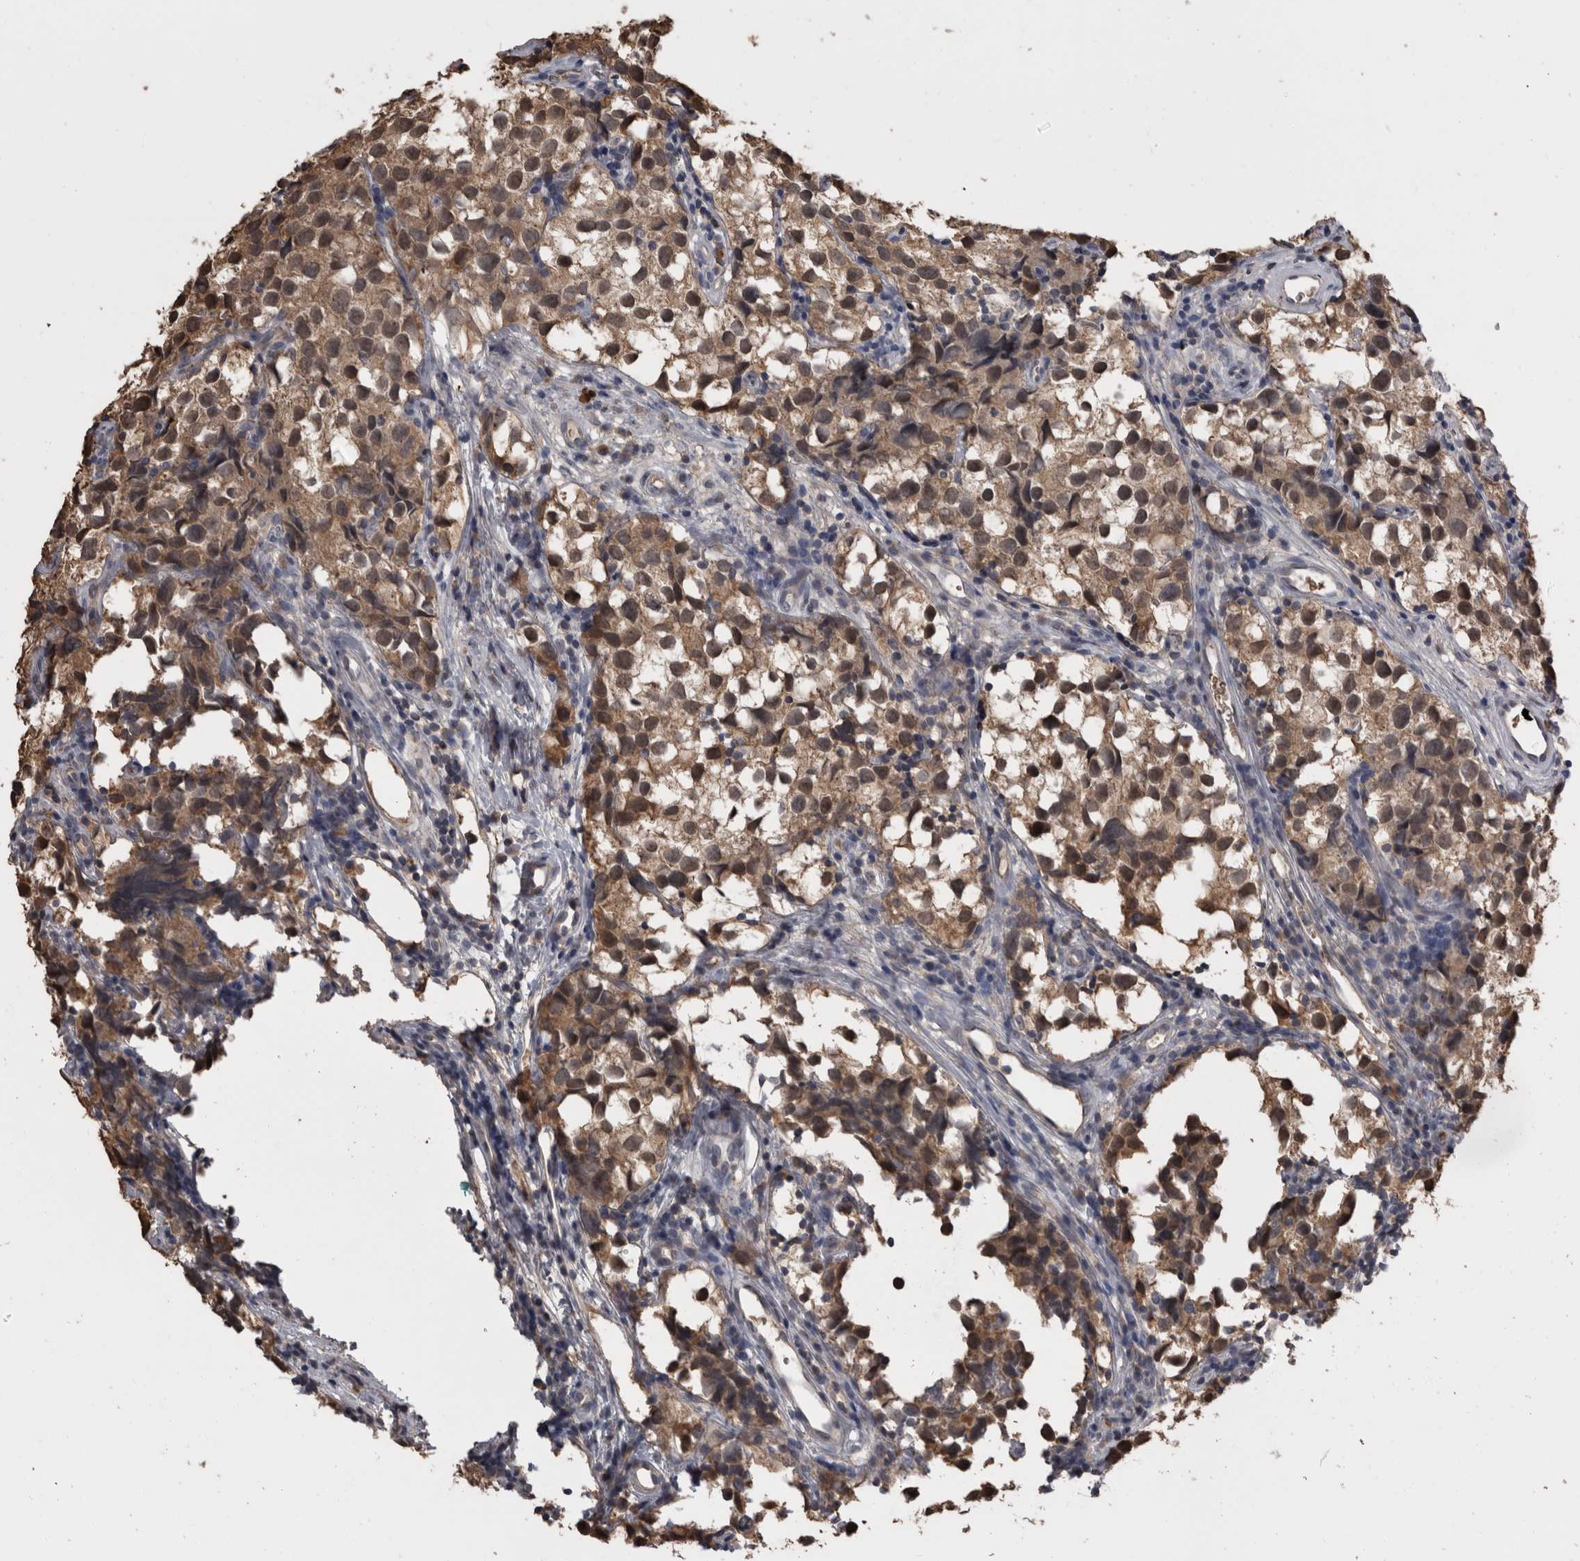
{"staining": {"intensity": "moderate", "quantity": ">75%", "location": "cytoplasmic/membranous,nuclear"}, "tissue": "testis cancer", "cell_type": "Tumor cells", "image_type": "cancer", "snomed": [{"axis": "morphology", "description": "Seminoma, NOS"}, {"axis": "topography", "description": "Testis"}], "caption": "Testis seminoma stained for a protein (brown) shows moderate cytoplasmic/membranous and nuclear positive staining in about >75% of tumor cells.", "gene": "ANXA13", "patient": {"sex": "male", "age": 39}}